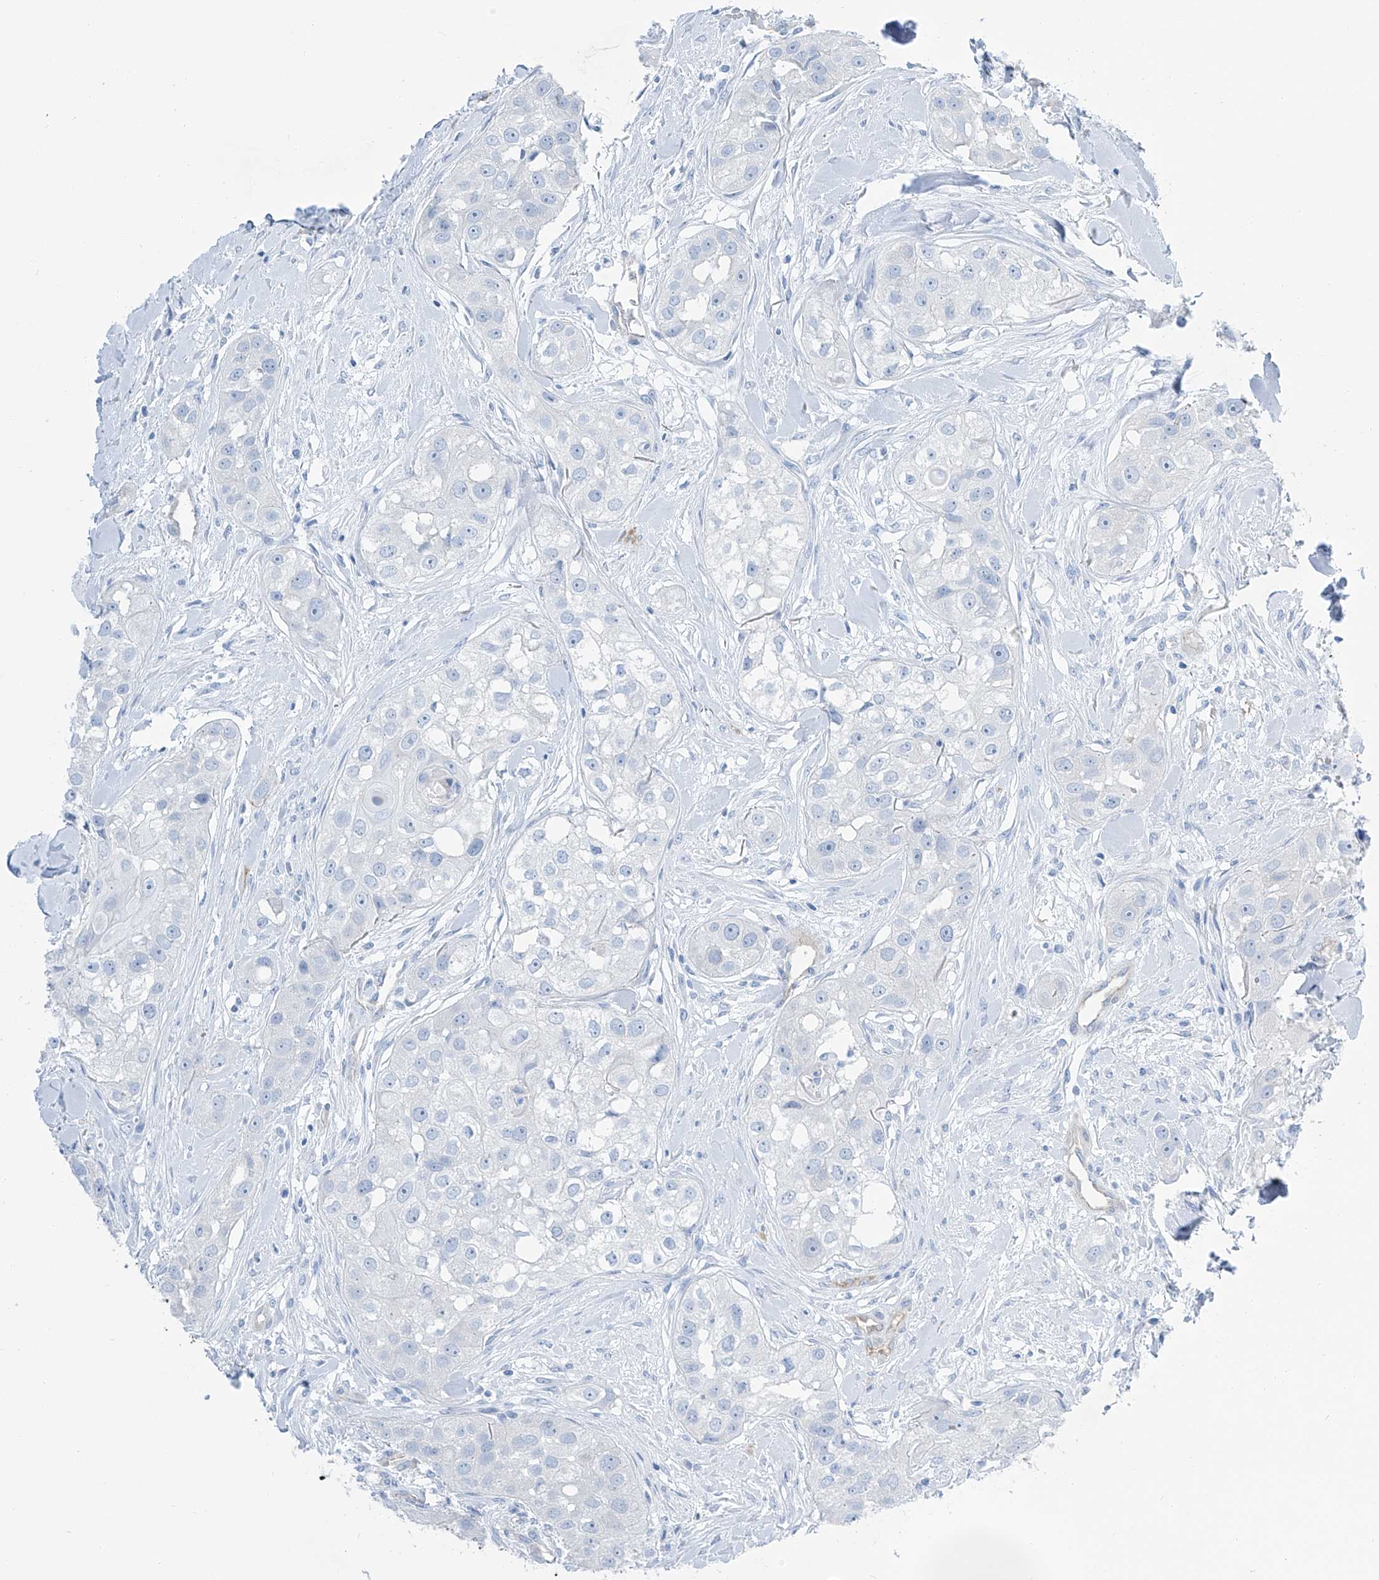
{"staining": {"intensity": "negative", "quantity": "none", "location": "none"}, "tissue": "head and neck cancer", "cell_type": "Tumor cells", "image_type": "cancer", "snomed": [{"axis": "morphology", "description": "Normal tissue, NOS"}, {"axis": "morphology", "description": "Squamous cell carcinoma, NOS"}, {"axis": "topography", "description": "Skeletal muscle"}, {"axis": "topography", "description": "Head-Neck"}], "caption": "IHC of human squamous cell carcinoma (head and neck) demonstrates no expression in tumor cells.", "gene": "MAGI1", "patient": {"sex": "male", "age": 51}}